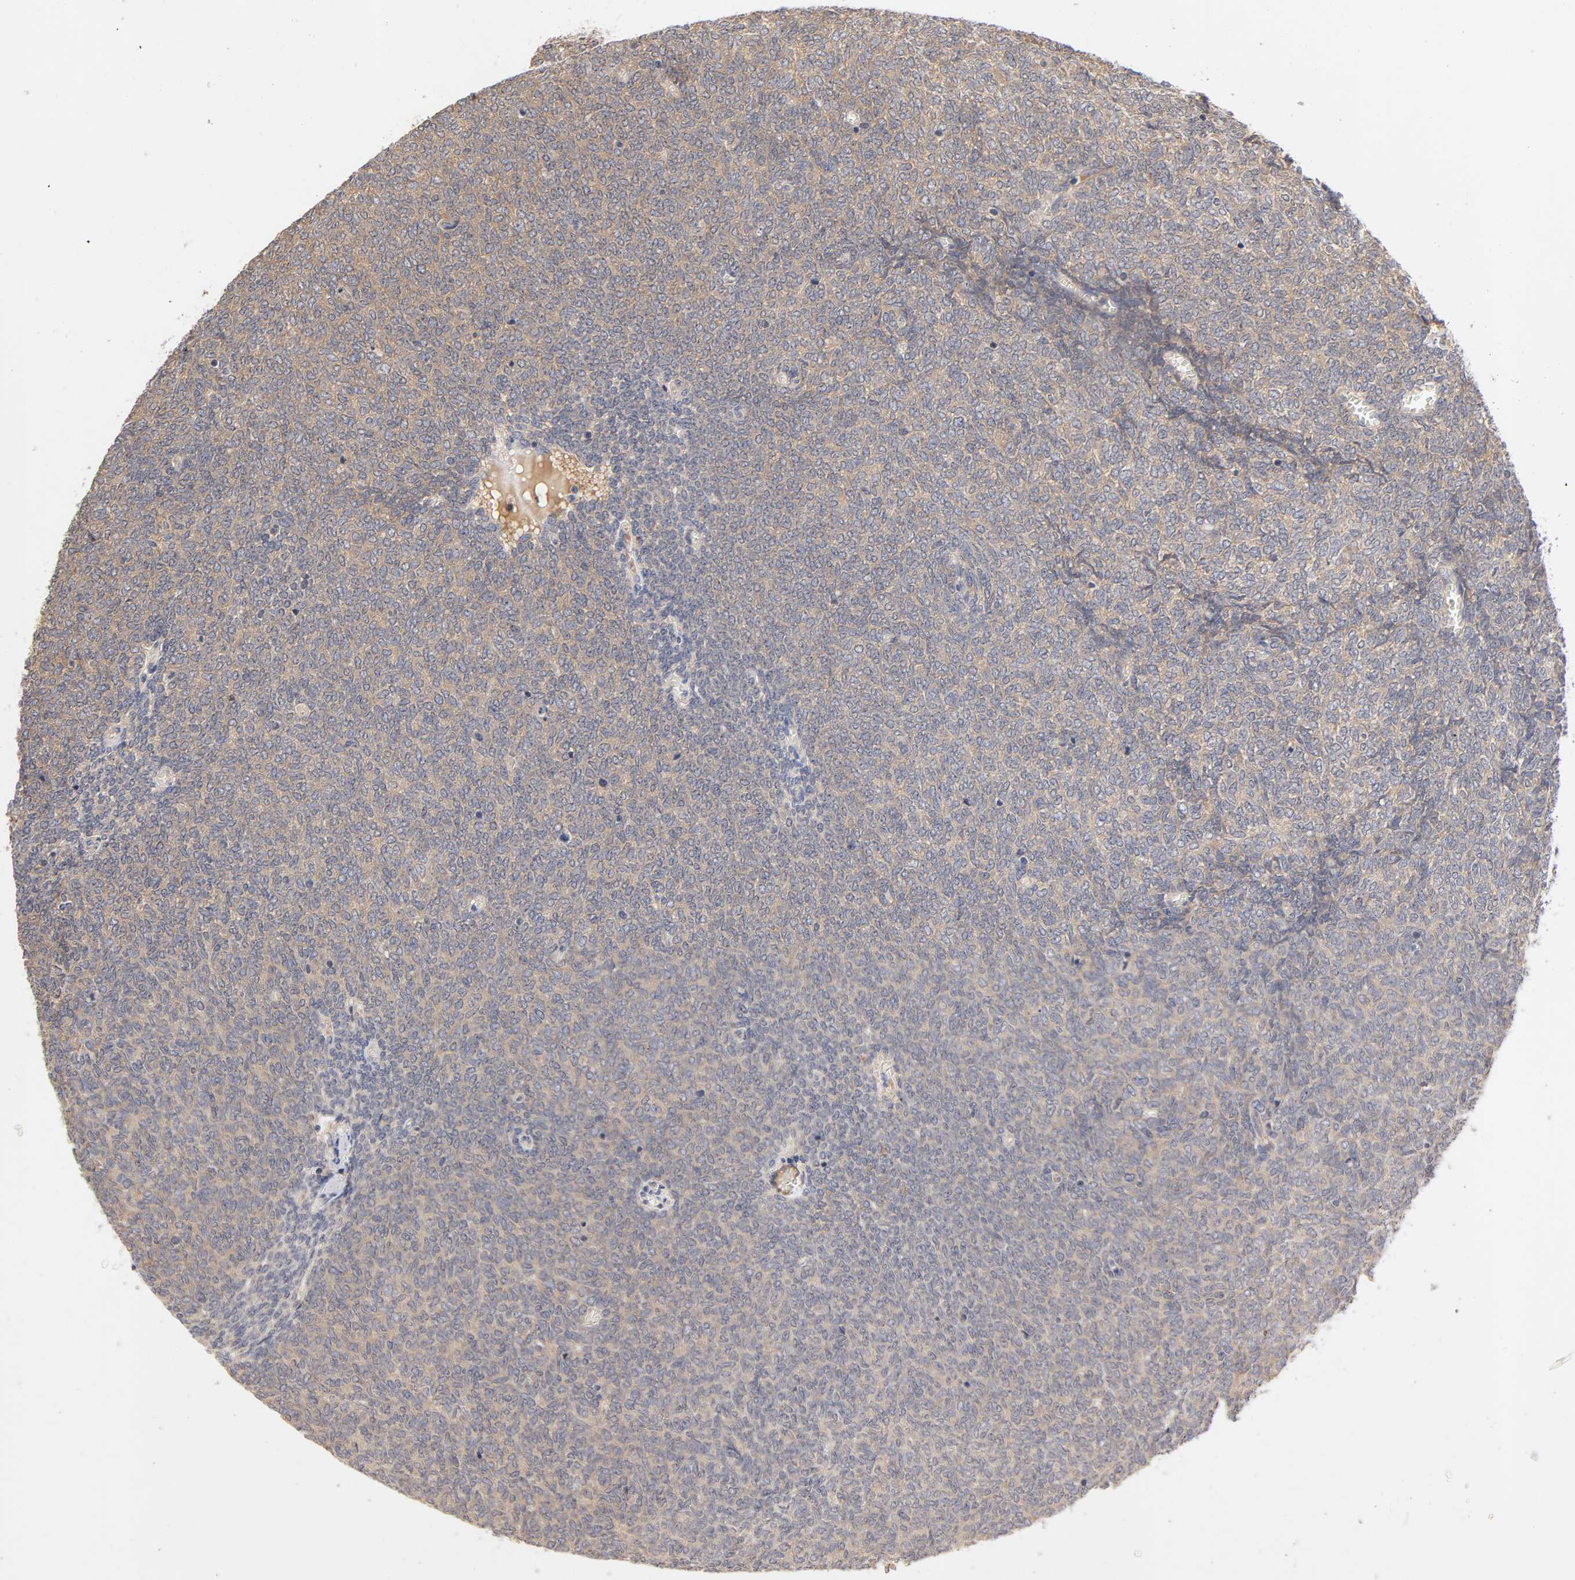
{"staining": {"intensity": "moderate", "quantity": ">75%", "location": "cytoplasmic/membranous"}, "tissue": "renal cancer", "cell_type": "Tumor cells", "image_type": "cancer", "snomed": [{"axis": "morphology", "description": "Neoplasm, malignant, NOS"}, {"axis": "topography", "description": "Kidney"}], "caption": "Renal cancer (neoplasm (malignant)) tissue reveals moderate cytoplasmic/membranous positivity in approximately >75% of tumor cells, visualized by immunohistochemistry. The staining is performed using DAB brown chromogen to label protein expression. The nuclei are counter-stained blue using hematoxylin.", "gene": "RPS29", "patient": {"sex": "male", "age": 28}}